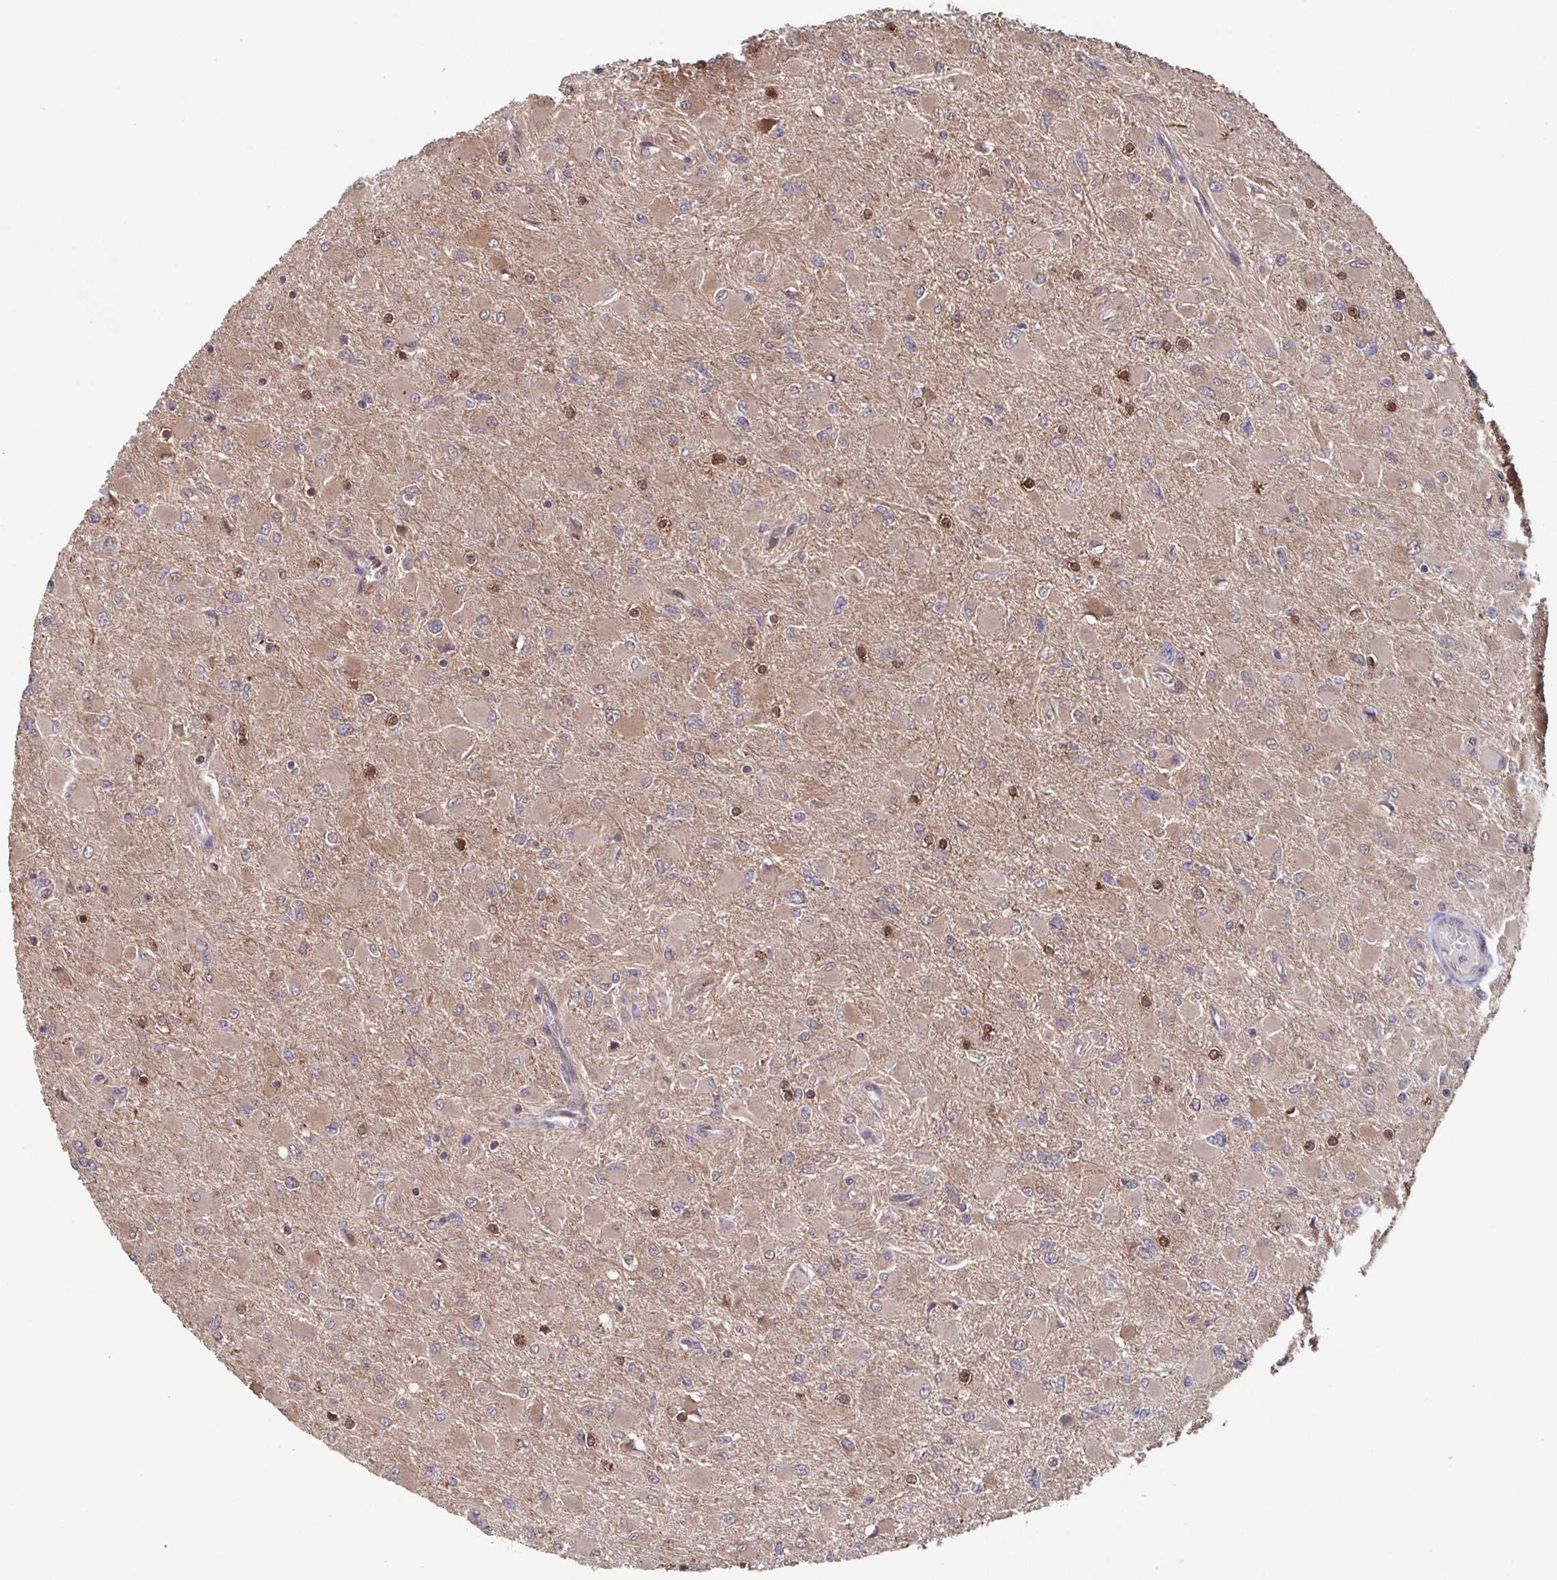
{"staining": {"intensity": "weak", "quantity": "25%-75%", "location": "cytoplasmic/membranous"}, "tissue": "glioma", "cell_type": "Tumor cells", "image_type": "cancer", "snomed": [{"axis": "morphology", "description": "Glioma, malignant, High grade"}, {"axis": "topography", "description": "Cerebral cortex"}], "caption": "Protein staining reveals weak cytoplasmic/membranous expression in approximately 25%-75% of tumor cells in high-grade glioma (malignant).", "gene": "TTC19", "patient": {"sex": "female", "age": 36}}